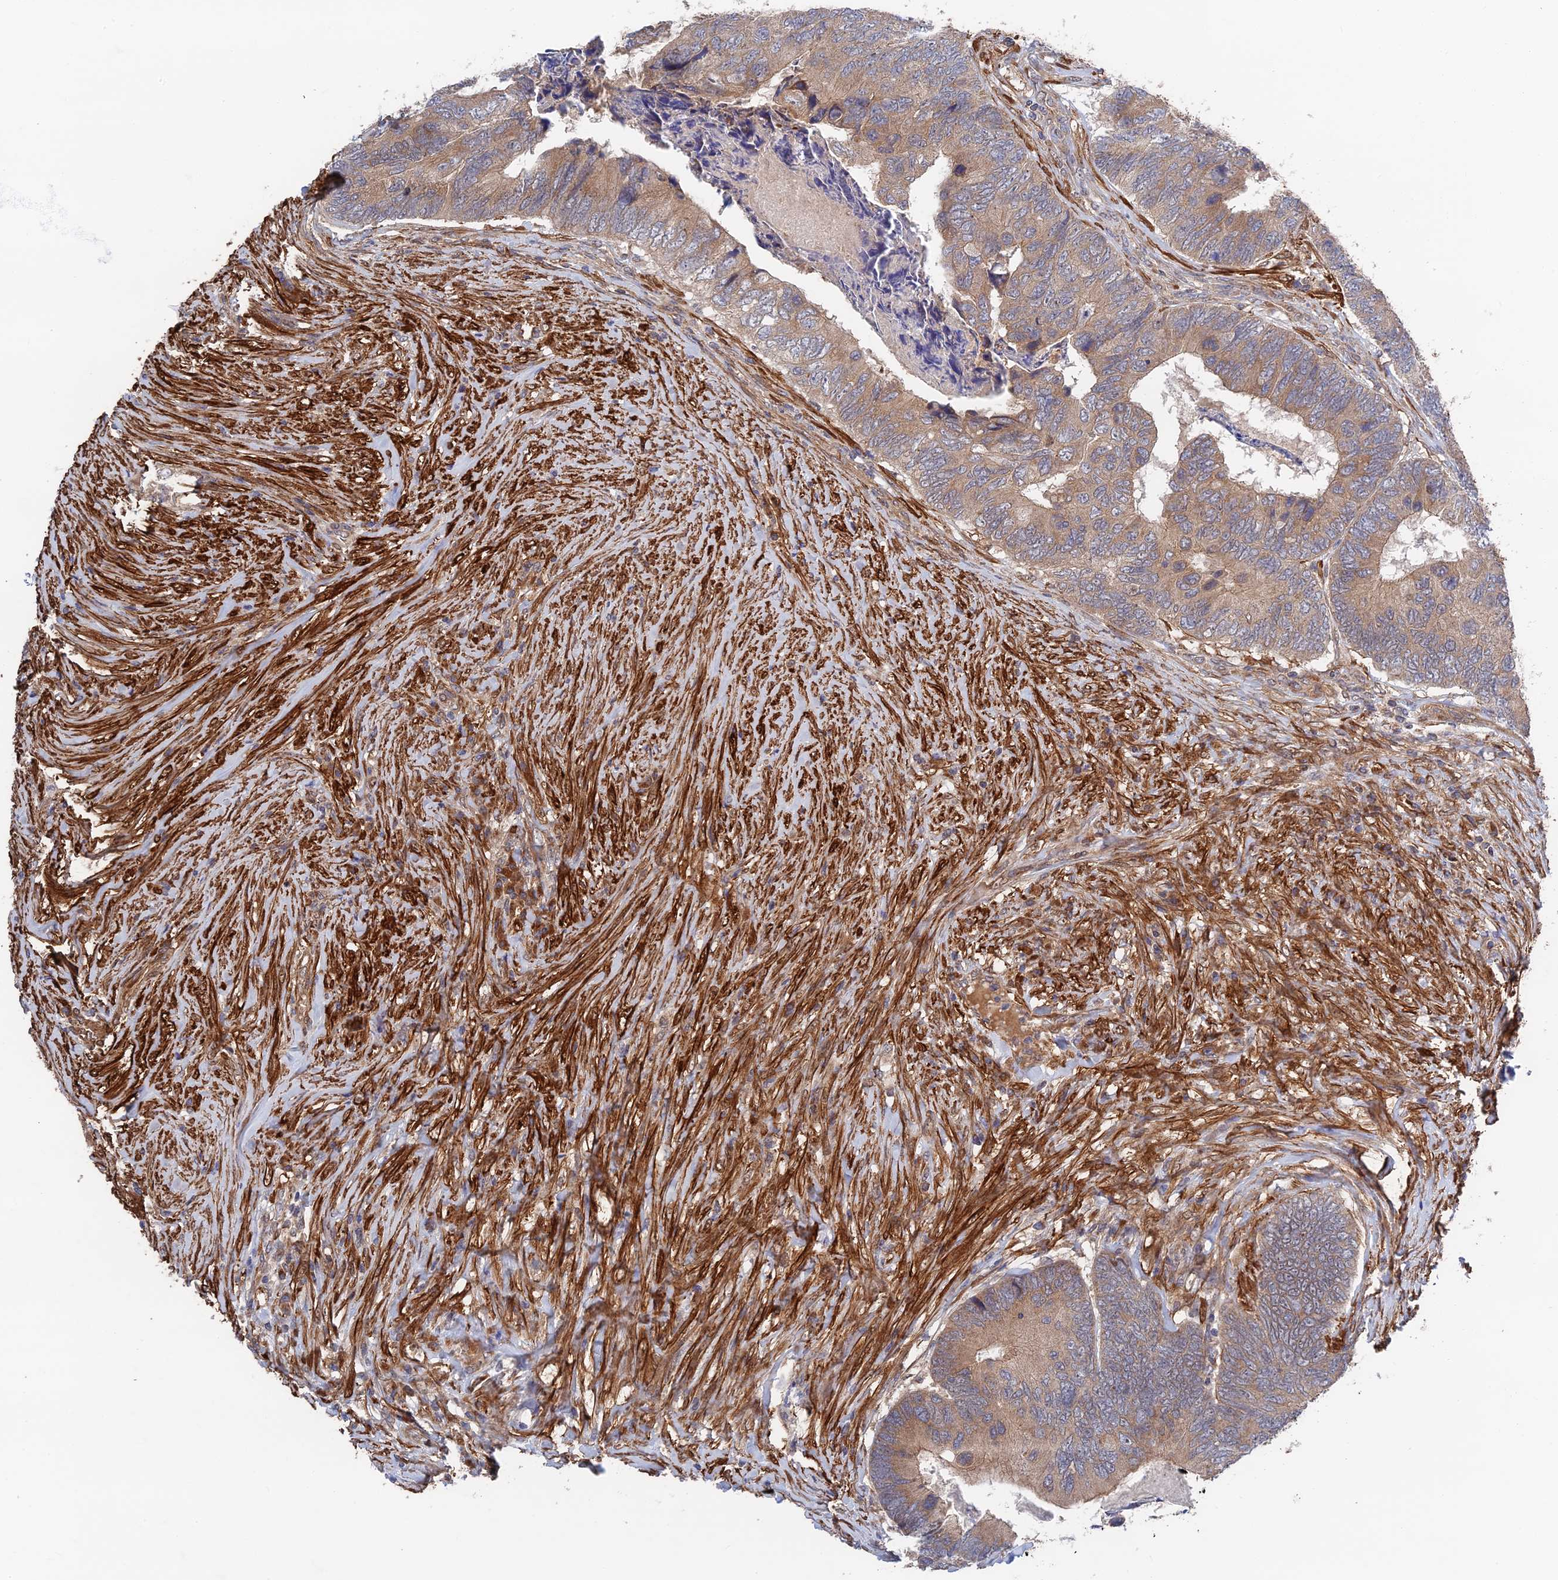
{"staining": {"intensity": "moderate", "quantity": ">75%", "location": "cytoplasmic/membranous"}, "tissue": "colorectal cancer", "cell_type": "Tumor cells", "image_type": "cancer", "snomed": [{"axis": "morphology", "description": "Adenocarcinoma, NOS"}, {"axis": "topography", "description": "Colon"}], "caption": "Tumor cells display moderate cytoplasmic/membranous expression in about >75% of cells in colorectal cancer. (Stains: DAB in brown, nuclei in blue, Microscopy: brightfield microscopy at high magnification).", "gene": "ZNF320", "patient": {"sex": "female", "age": 67}}